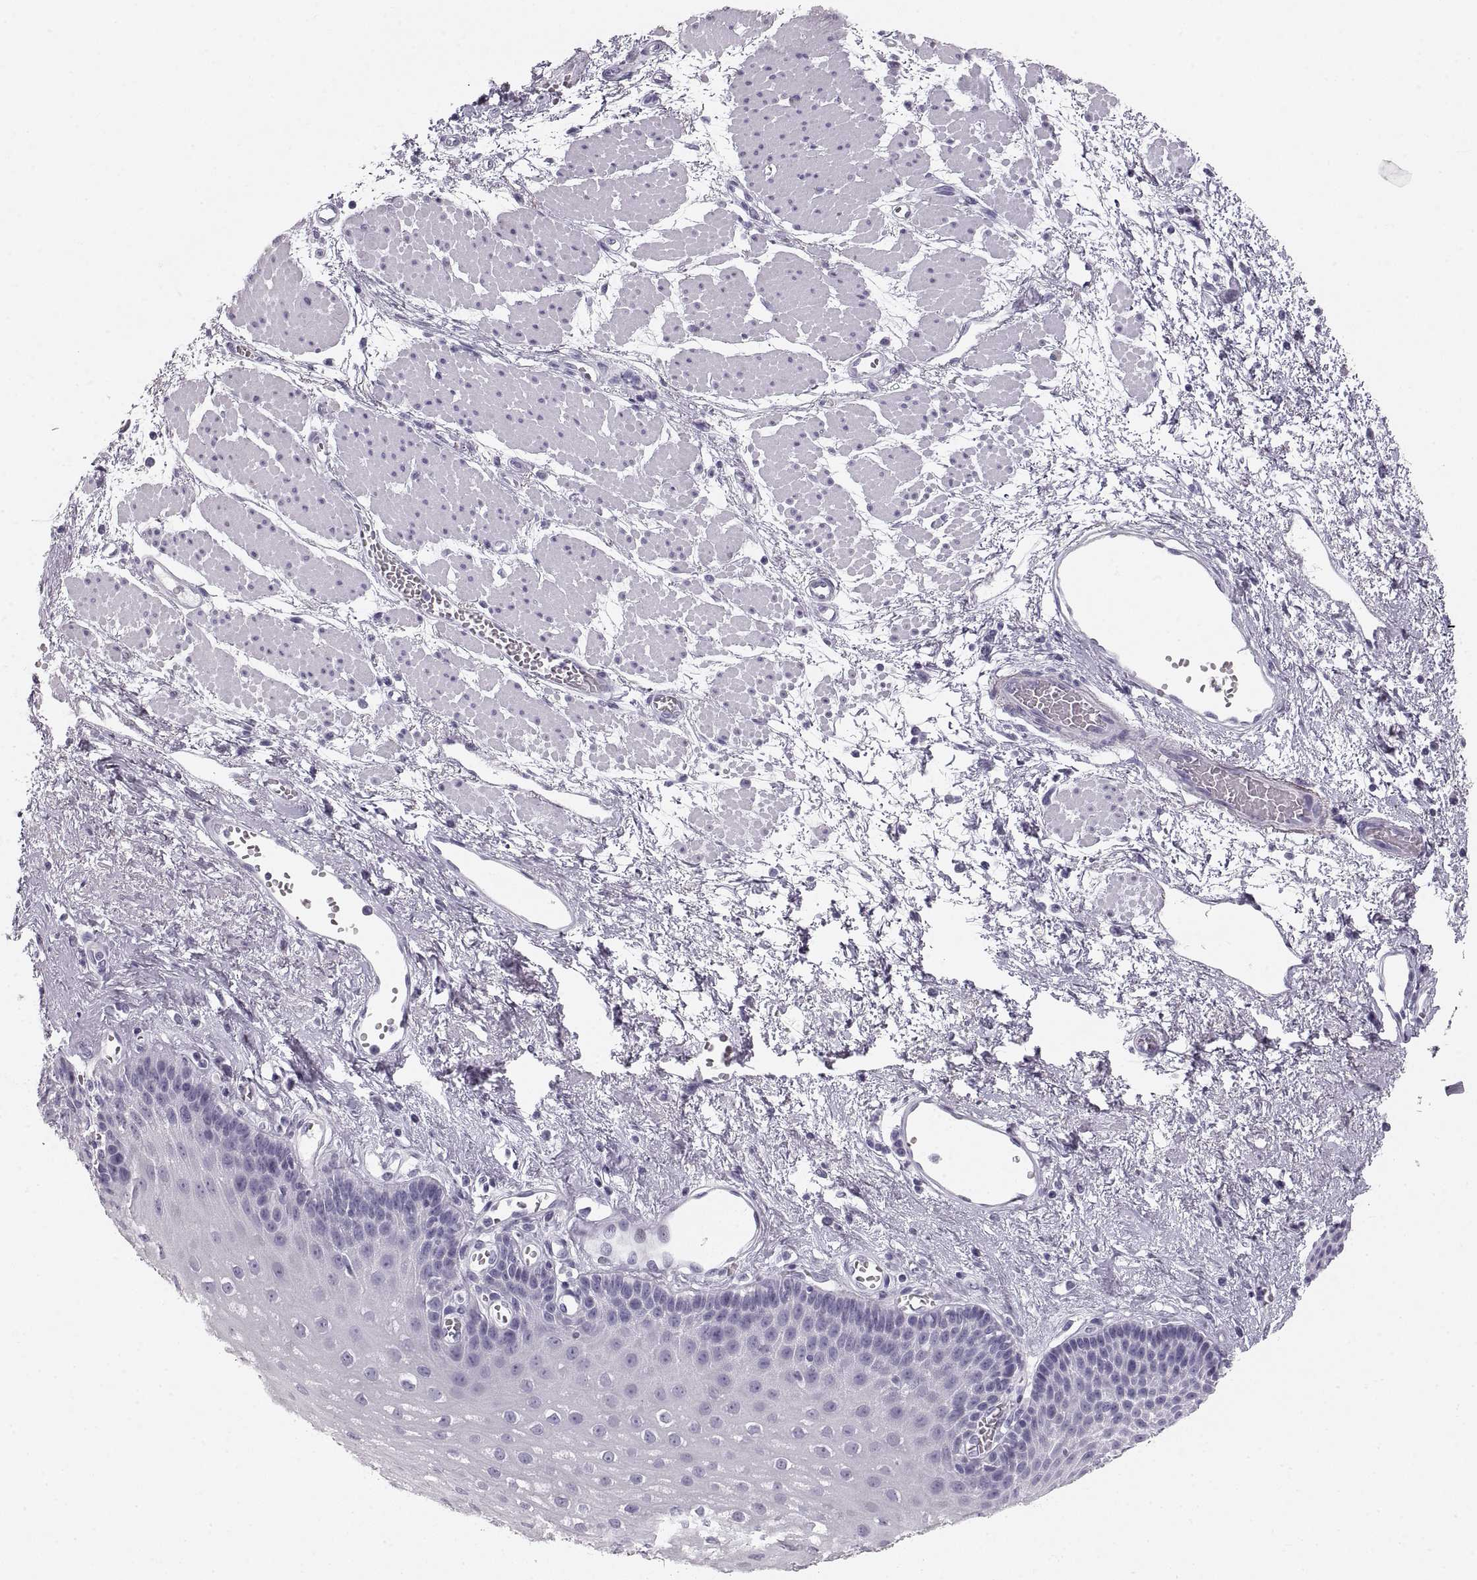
{"staining": {"intensity": "negative", "quantity": "none", "location": "none"}, "tissue": "esophagus", "cell_type": "Squamous epithelial cells", "image_type": "normal", "snomed": [{"axis": "morphology", "description": "Normal tissue, NOS"}, {"axis": "topography", "description": "Esophagus"}], "caption": "IHC of normal human esophagus displays no positivity in squamous epithelial cells.", "gene": "CRYAA", "patient": {"sex": "female", "age": 62}}